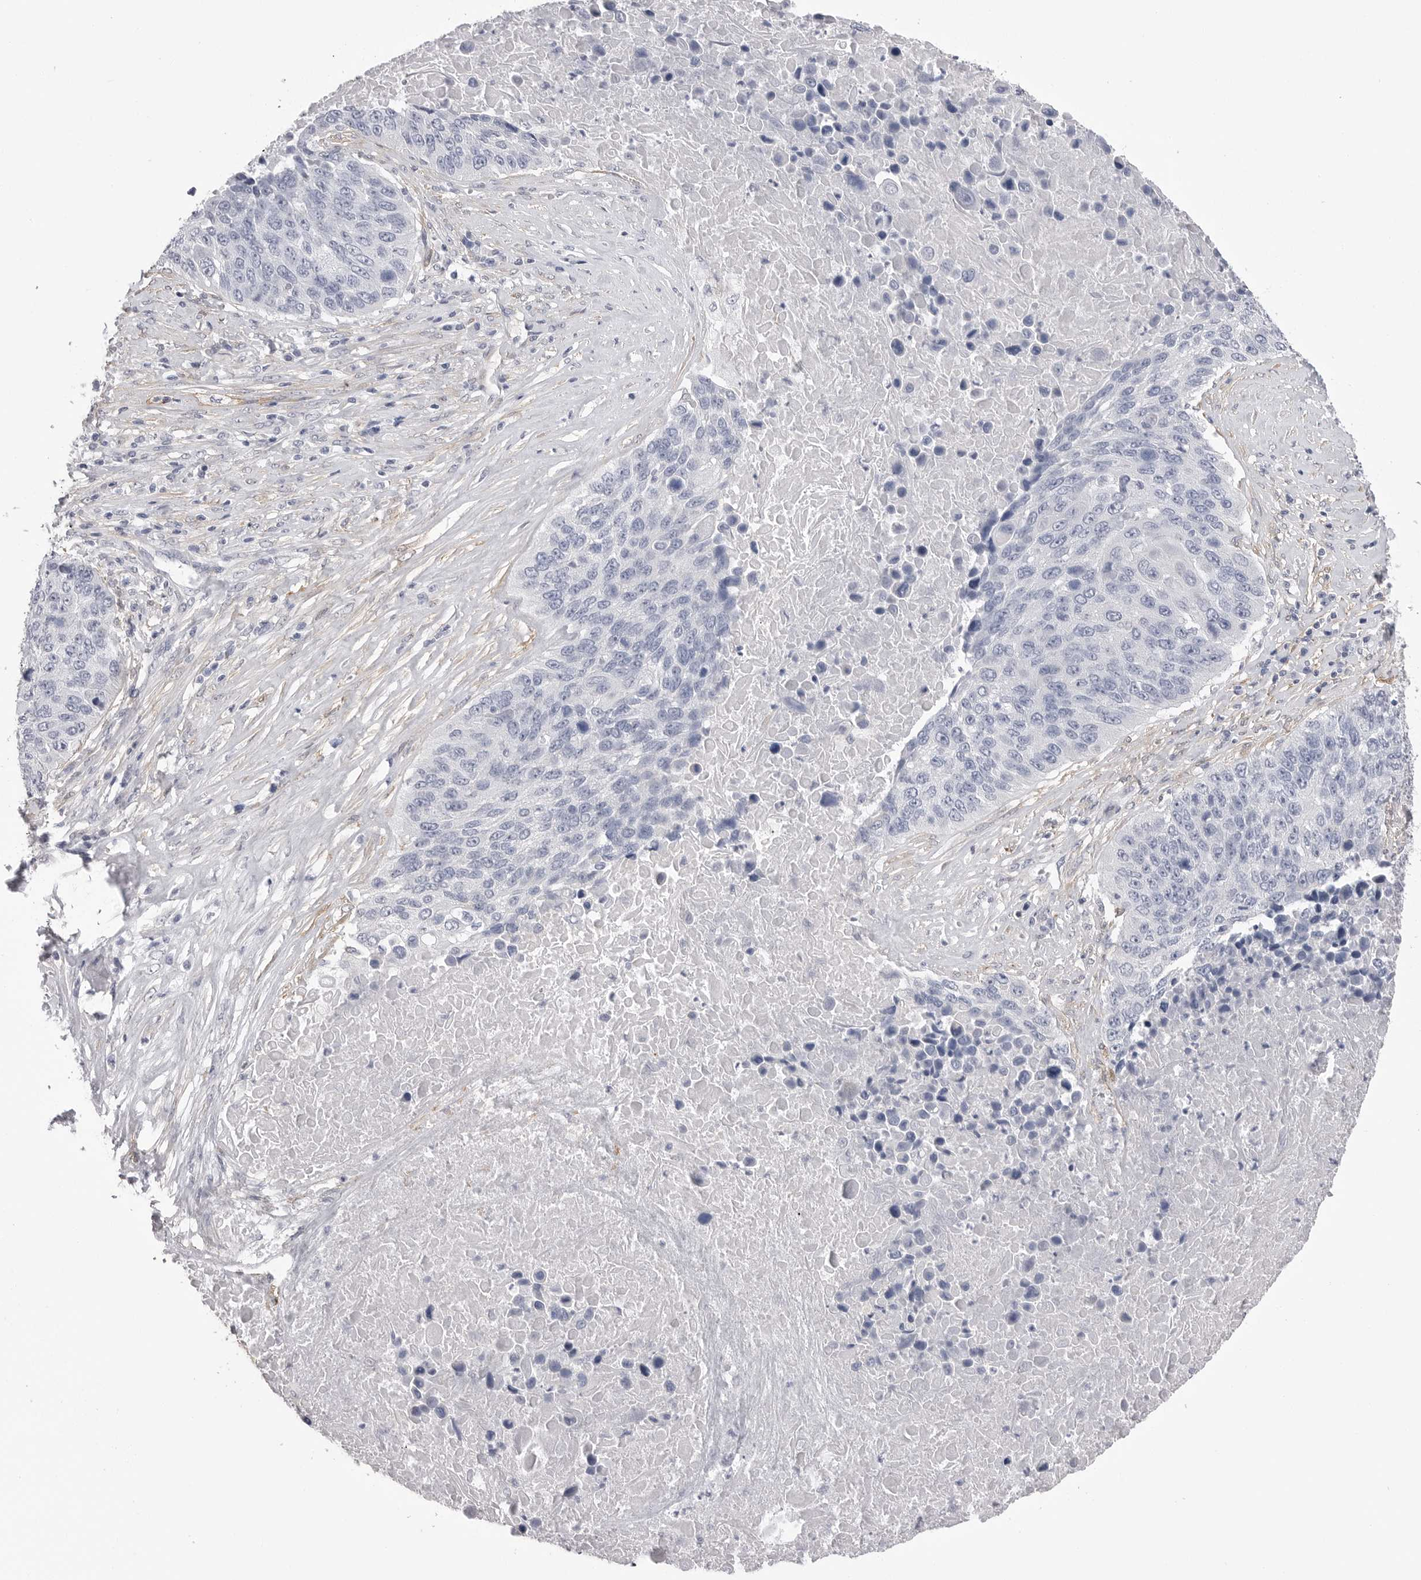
{"staining": {"intensity": "negative", "quantity": "none", "location": "none"}, "tissue": "lung cancer", "cell_type": "Tumor cells", "image_type": "cancer", "snomed": [{"axis": "morphology", "description": "Squamous cell carcinoma, NOS"}, {"axis": "topography", "description": "Lung"}], "caption": "An image of lung cancer (squamous cell carcinoma) stained for a protein exhibits no brown staining in tumor cells.", "gene": "AKAP12", "patient": {"sex": "male", "age": 66}}